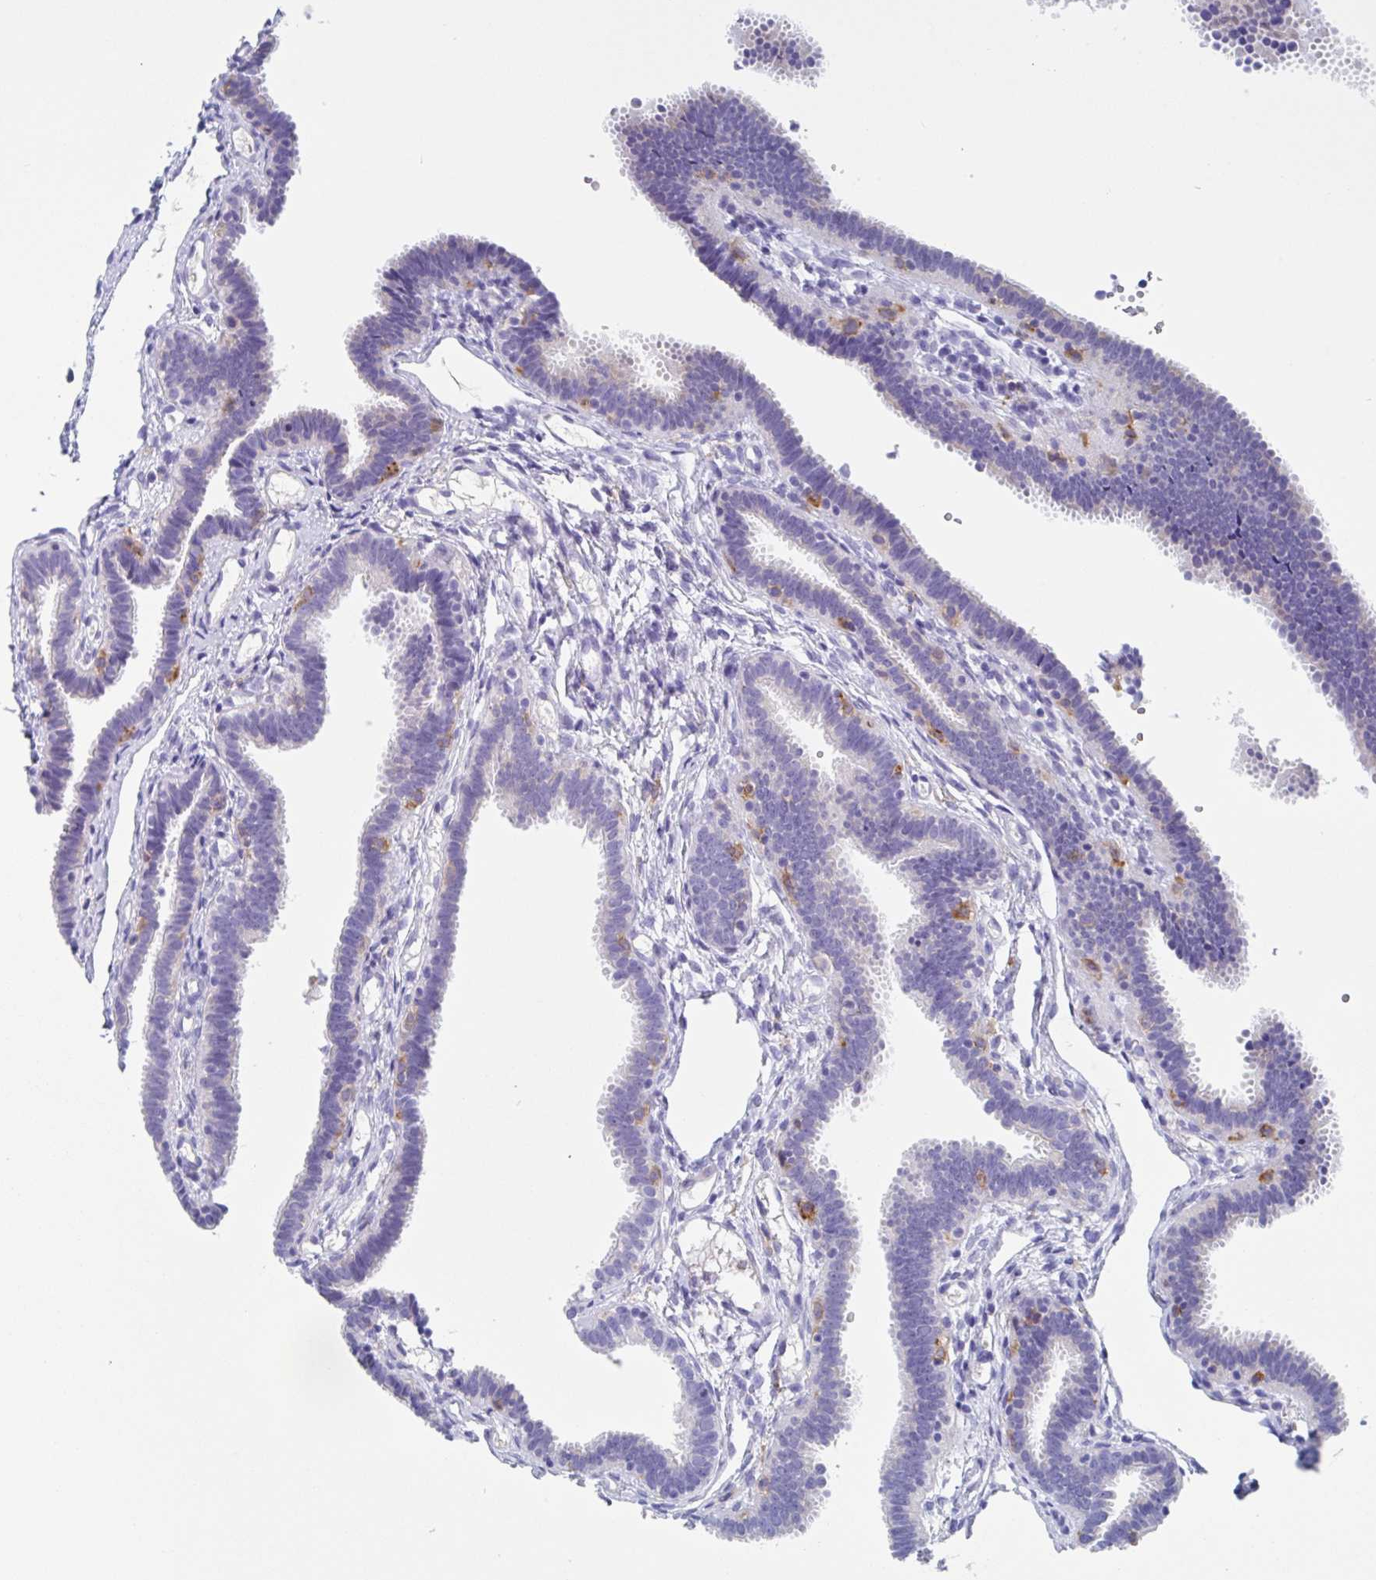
{"staining": {"intensity": "negative", "quantity": "none", "location": "none"}, "tissue": "fallopian tube", "cell_type": "Glandular cells", "image_type": "normal", "snomed": [{"axis": "morphology", "description": "Normal tissue, NOS"}, {"axis": "topography", "description": "Fallopian tube"}], "caption": "IHC micrograph of unremarkable human fallopian tube stained for a protein (brown), which shows no expression in glandular cells. The staining was performed using DAB to visualize the protein expression in brown, while the nuclei were stained in blue with hematoxylin (Magnification: 20x).", "gene": "FCGR3A", "patient": {"sex": "female", "age": 37}}